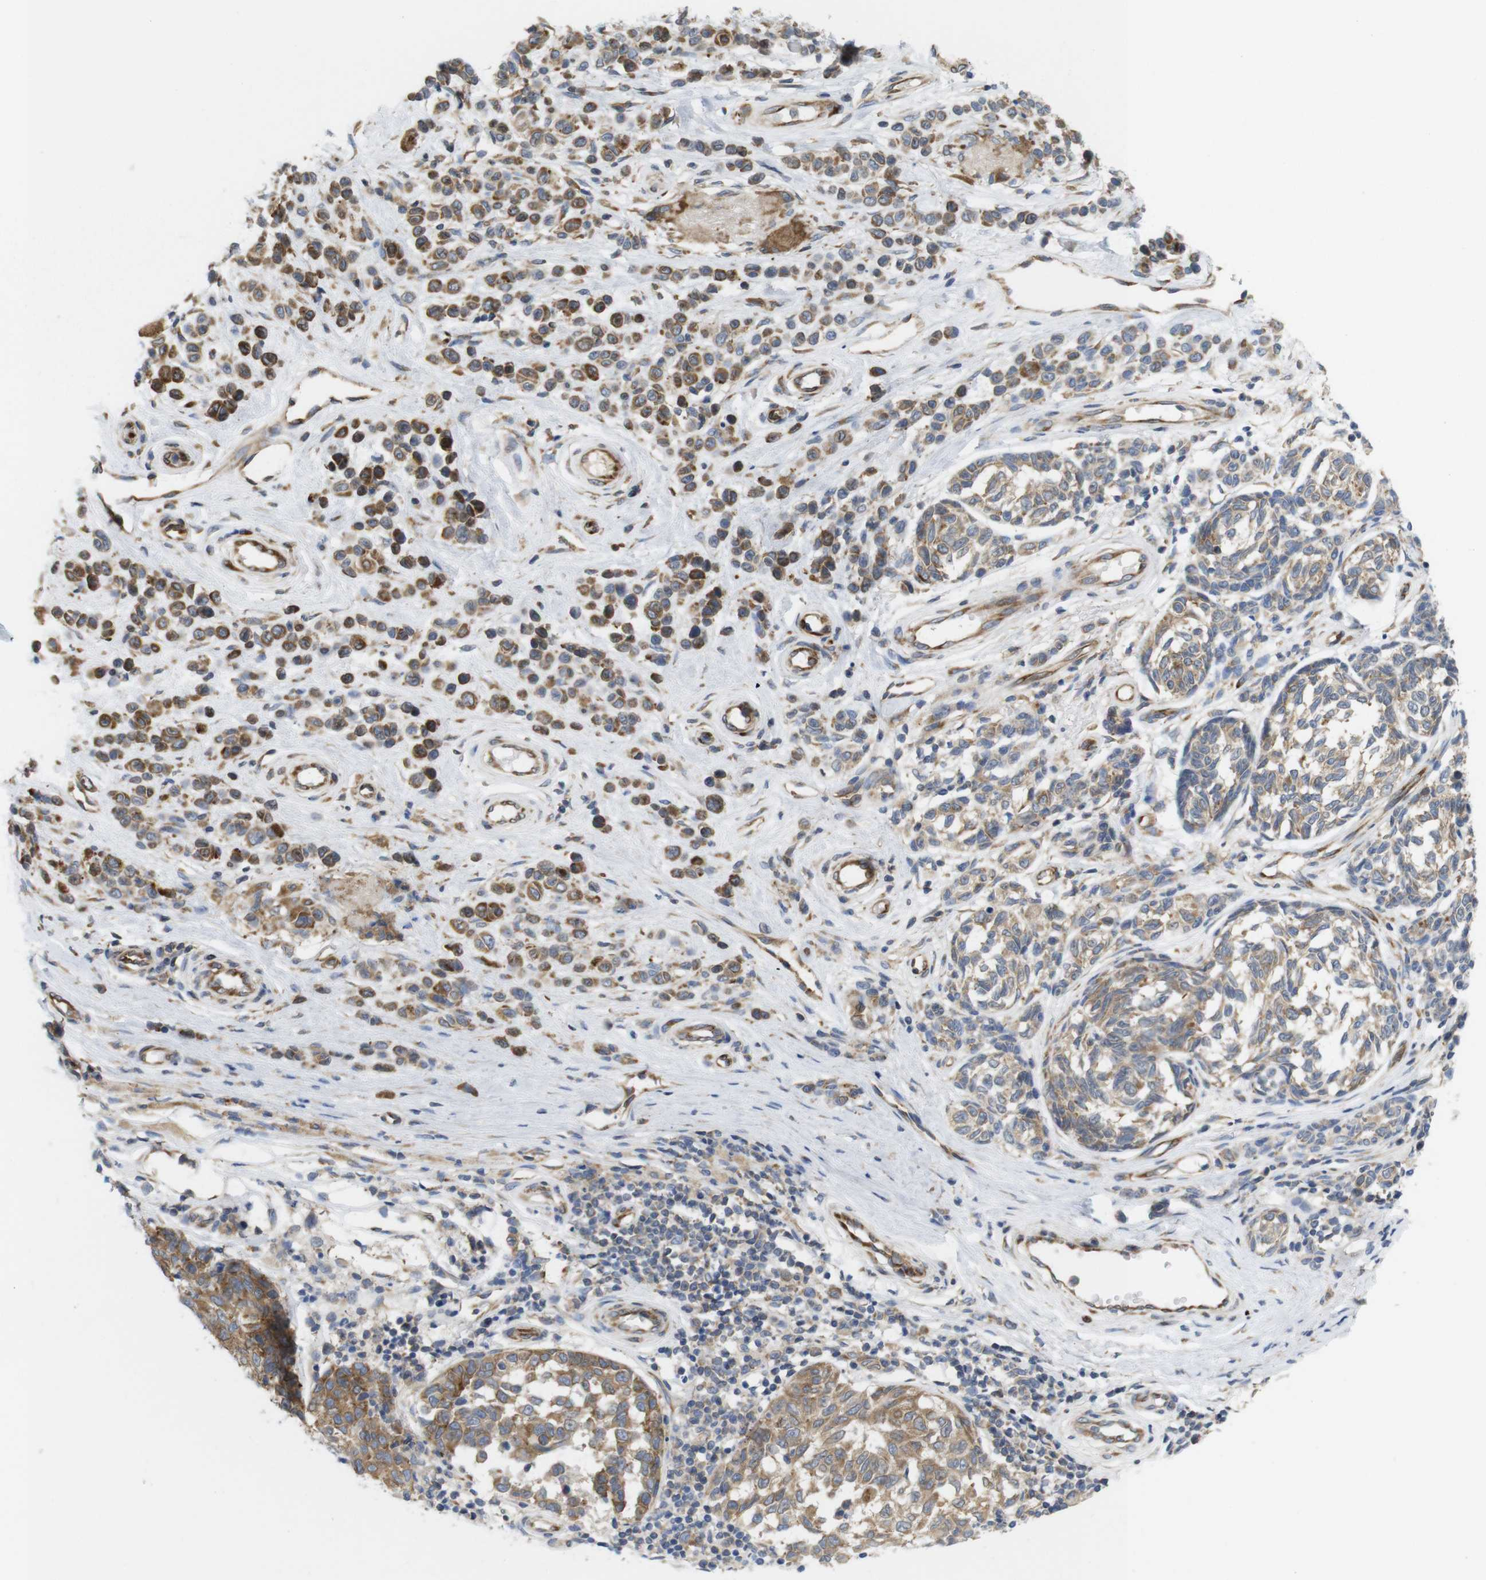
{"staining": {"intensity": "moderate", "quantity": "25%-75%", "location": "cytoplasmic/membranous"}, "tissue": "melanoma", "cell_type": "Tumor cells", "image_type": "cancer", "snomed": [{"axis": "morphology", "description": "Malignant melanoma, NOS"}, {"axis": "topography", "description": "Skin"}], "caption": "Brown immunohistochemical staining in melanoma demonstrates moderate cytoplasmic/membranous expression in about 25%-75% of tumor cells. (DAB (3,3'-diaminobenzidine) IHC with brightfield microscopy, high magnification).", "gene": "PCNX2", "patient": {"sex": "female", "age": 64}}